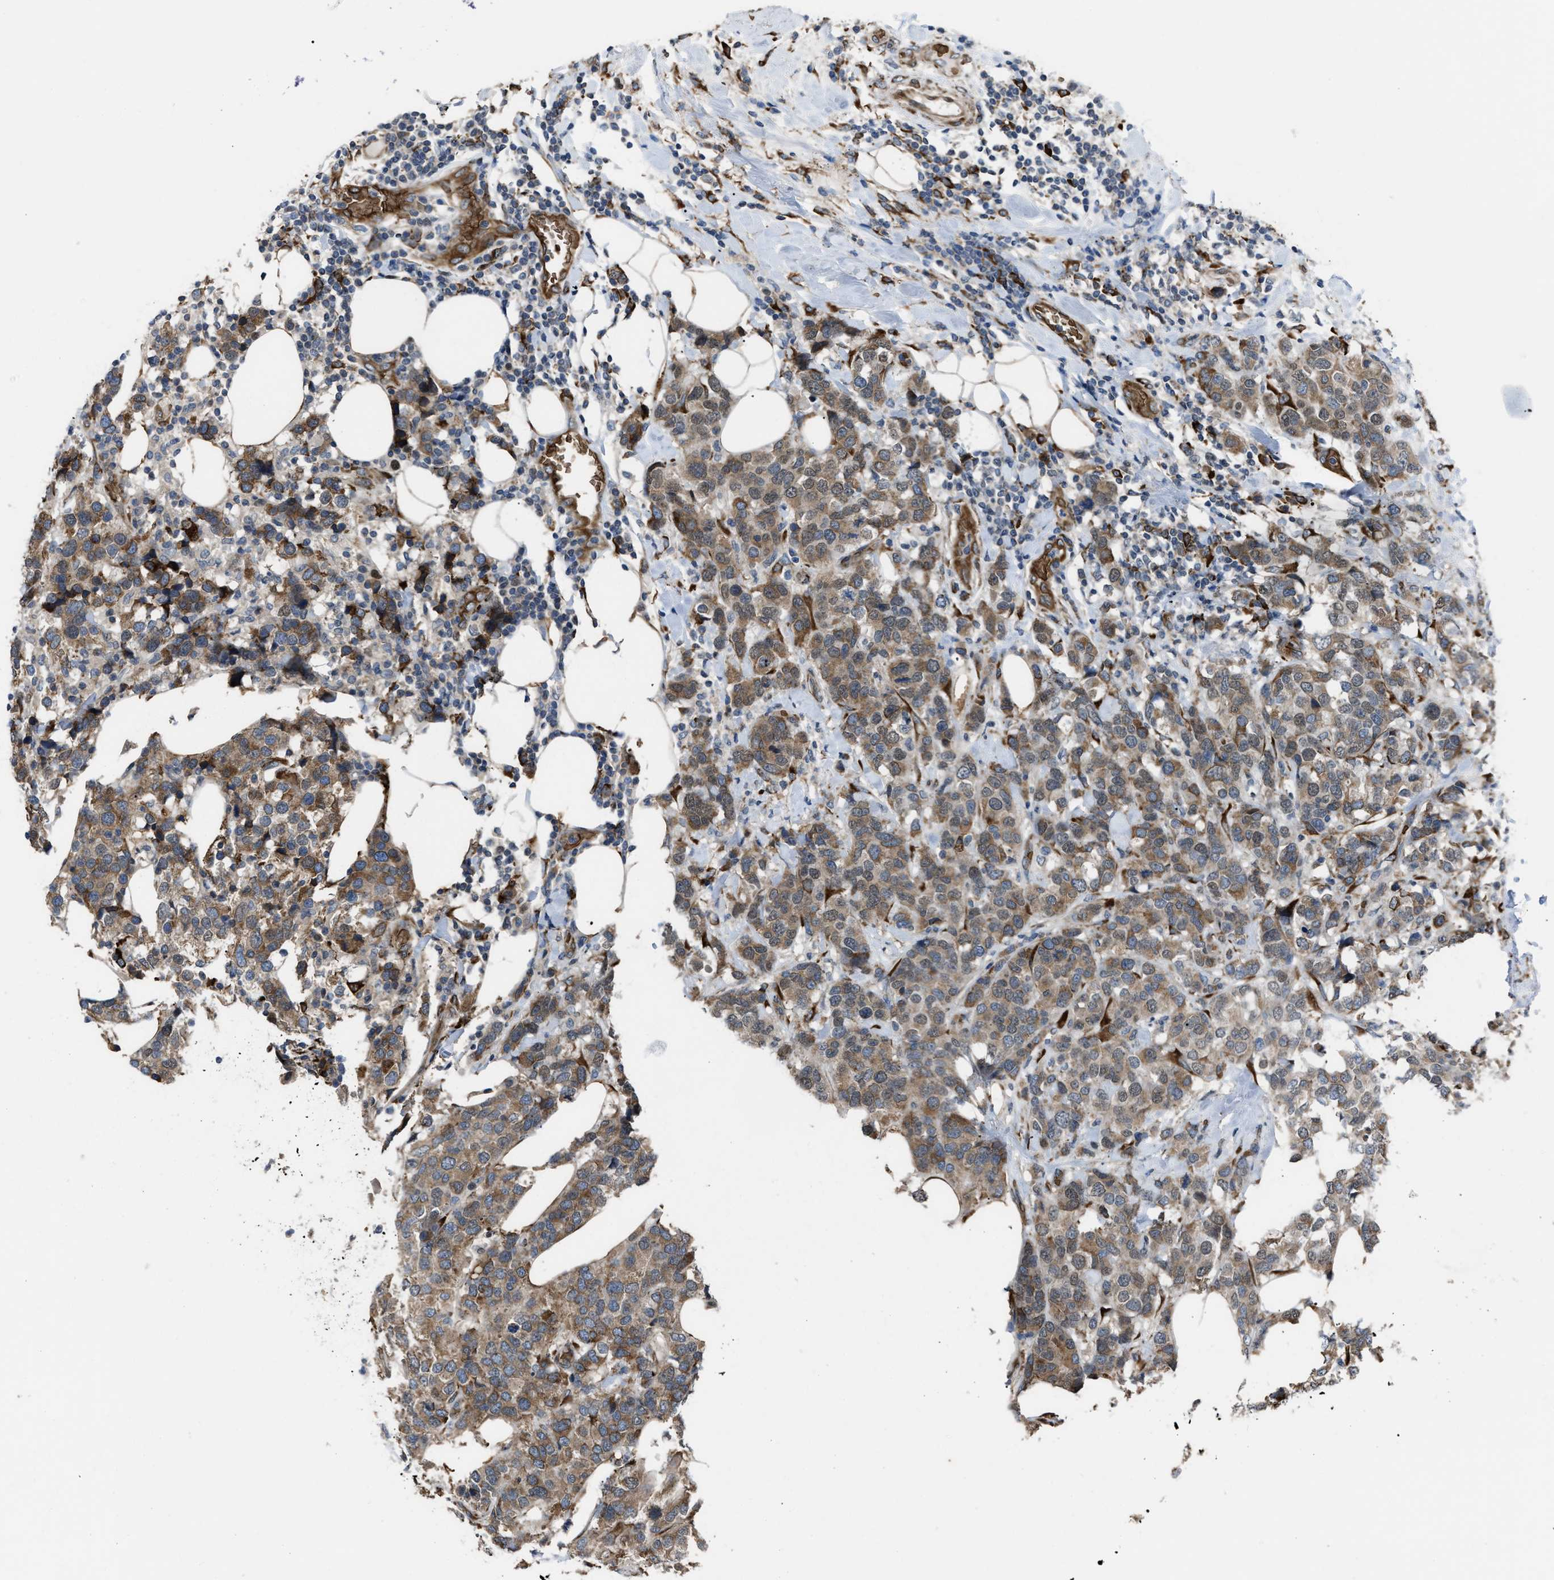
{"staining": {"intensity": "moderate", "quantity": ">75%", "location": "cytoplasmic/membranous"}, "tissue": "breast cancer", "cell_type": "Tumor cells", "image_type": "cancer", "snomed": [{"axis": "morphology", "description": "Lobular carcinoma"}, {"axis": "topography", "description": "Breast"}], "caption": "Breast cancer stained with IHC exhibits moderate cytoplasmic/membranous staining in about >75% of tumor cells.", "gene": "SELENOM", "patient": {"sex": "female", "age": 59}}